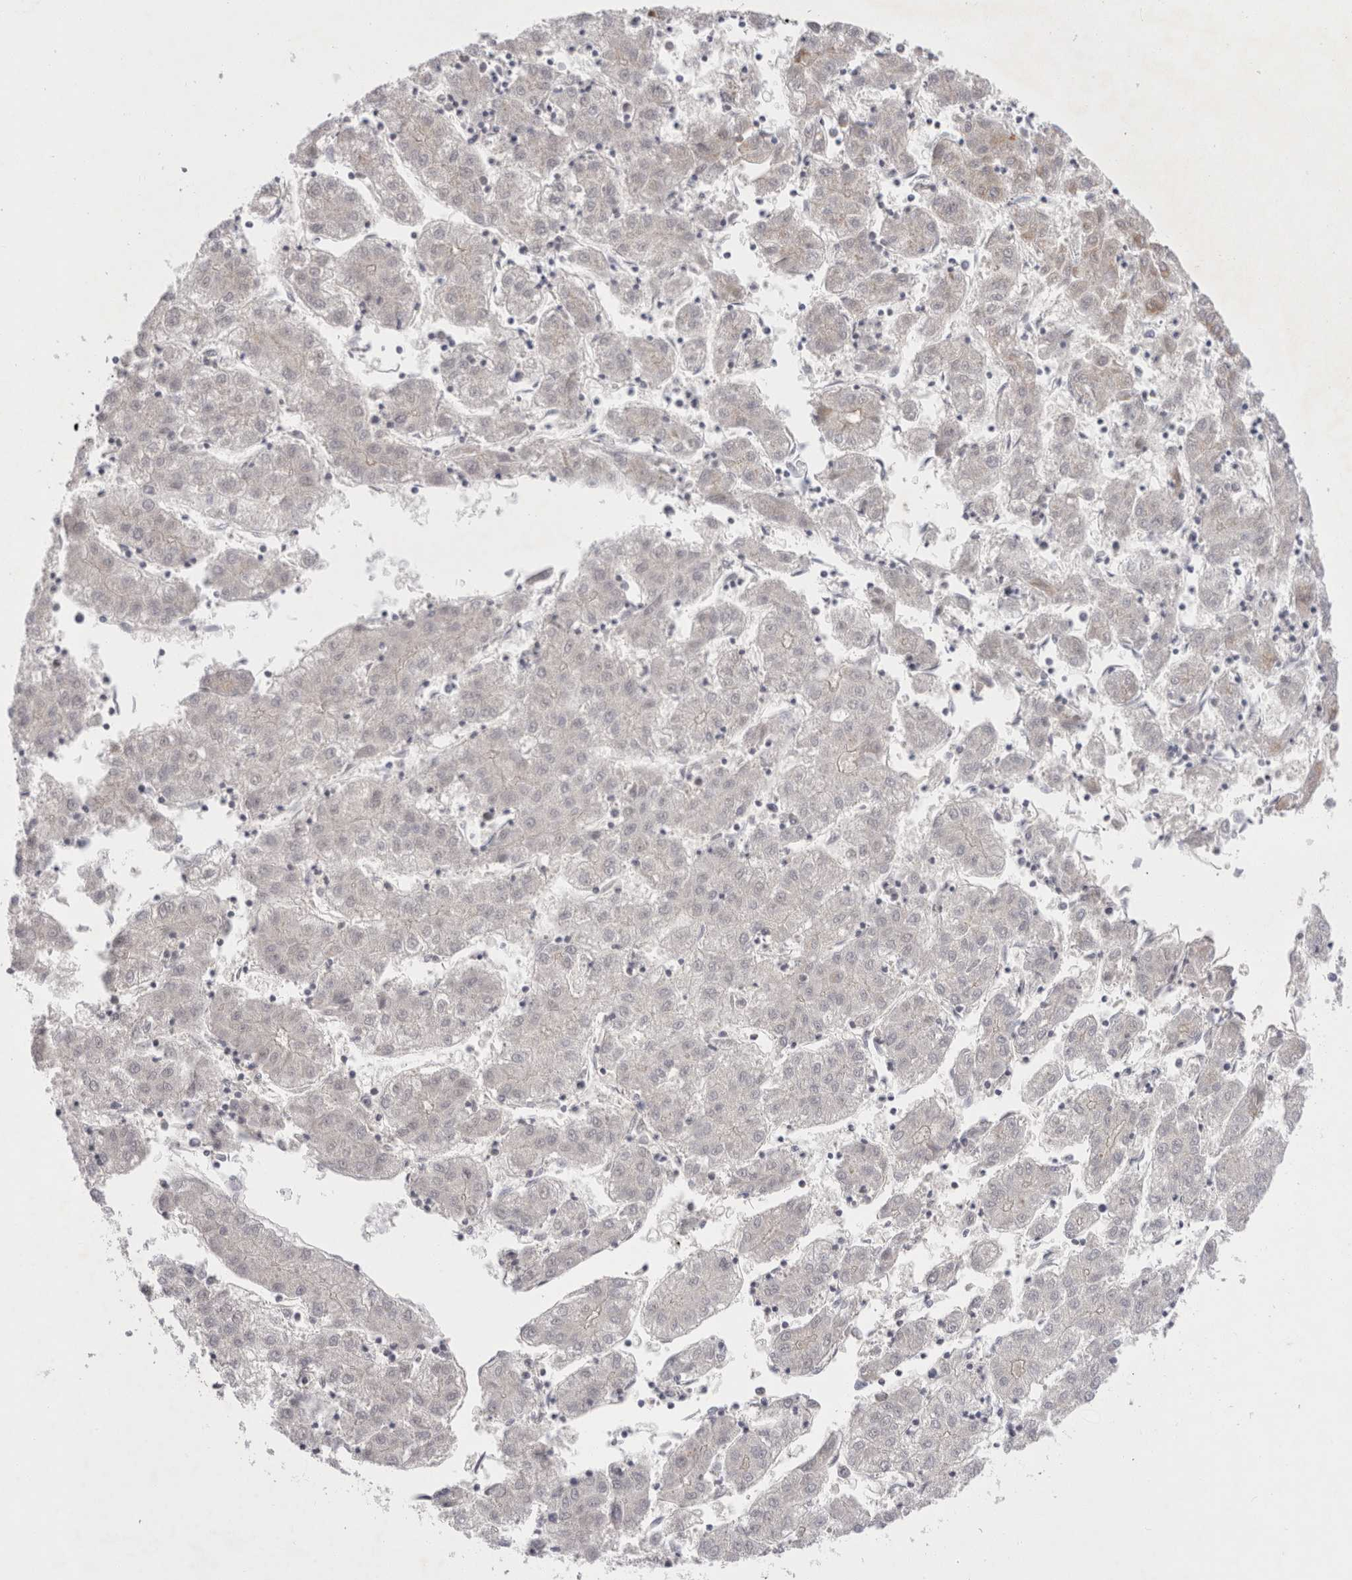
{"staining": {"intensity": "negative", "quantity": "none", "location": "none"}, "tissue": "liver cancer", "cell_type": "Tumor cells", "image_type": "cancer", "snomed": [{"axis": "morphology", "description": "Carcinoma, Hepatocellular, NOS"}, {"axis": "topography", "description": "Liver"}], "caption": "The IHC photomicrograph has no significant expression in tumor cells of hepatocellular carcinoma (liver) tissue.", "gene": "SPINK2", "patient": {"sex": "male", "age": 72}}